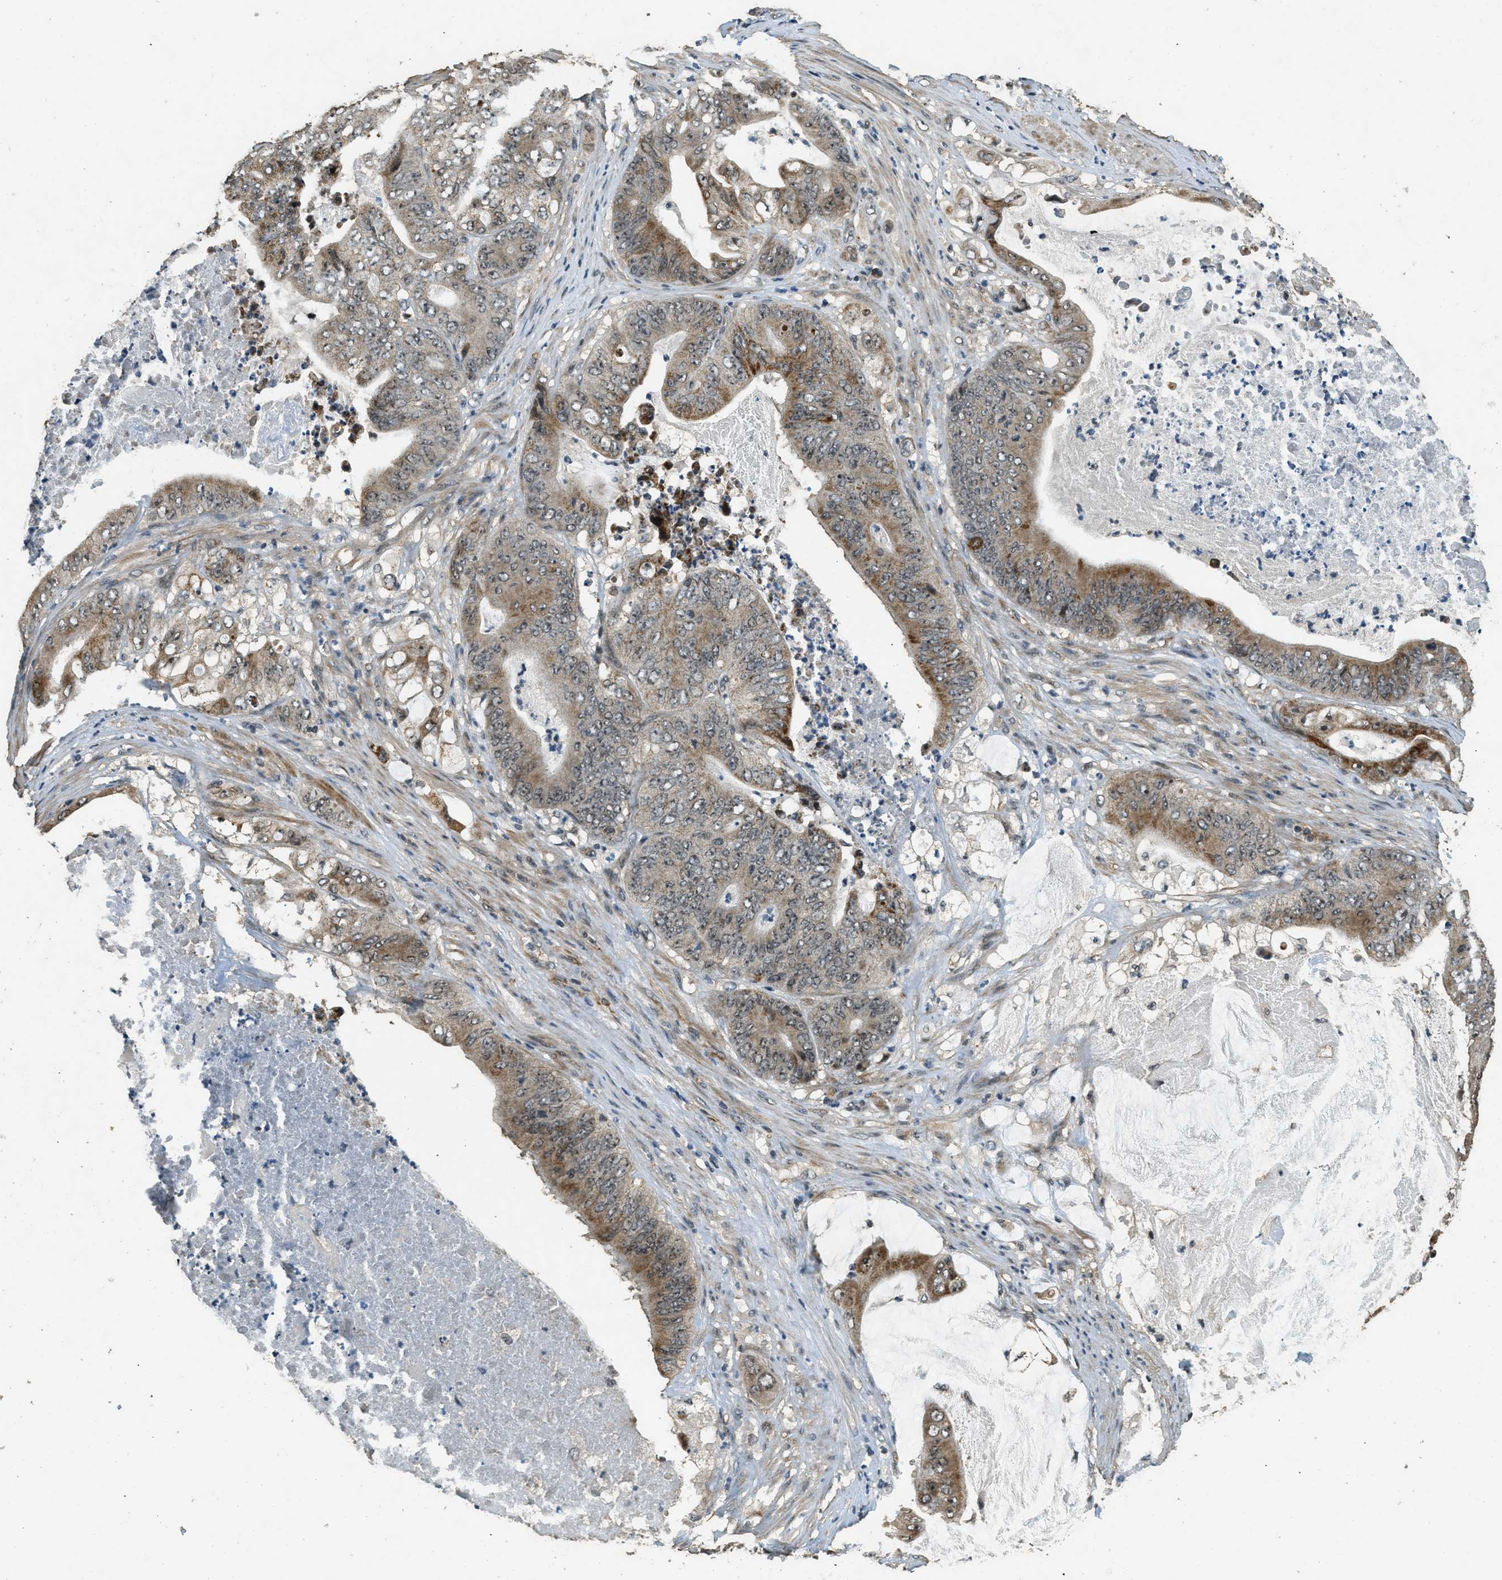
{"staining": {"intensity": "moderate", "quantity": ">75%", "location": "cytoplasmic/membranous"}, "tissue": "stomach cancer", "cell_type": "Tumor cells", "image_type": "cancer", "snomed": [{"axis": "morphology", "description": "Adenocarcinoma, NOS"}, {"axis": "topography", "description": "Stomach"}], "caption": "Immunohistochemical staining of human adenocarcinoma (stomach) reveals medium levels of moderate cytoplasmic/membranous protein staining in approximately >75% of tumor cells.", "gene": "MED21", "patient": {"sex": "female", "age": 73}}